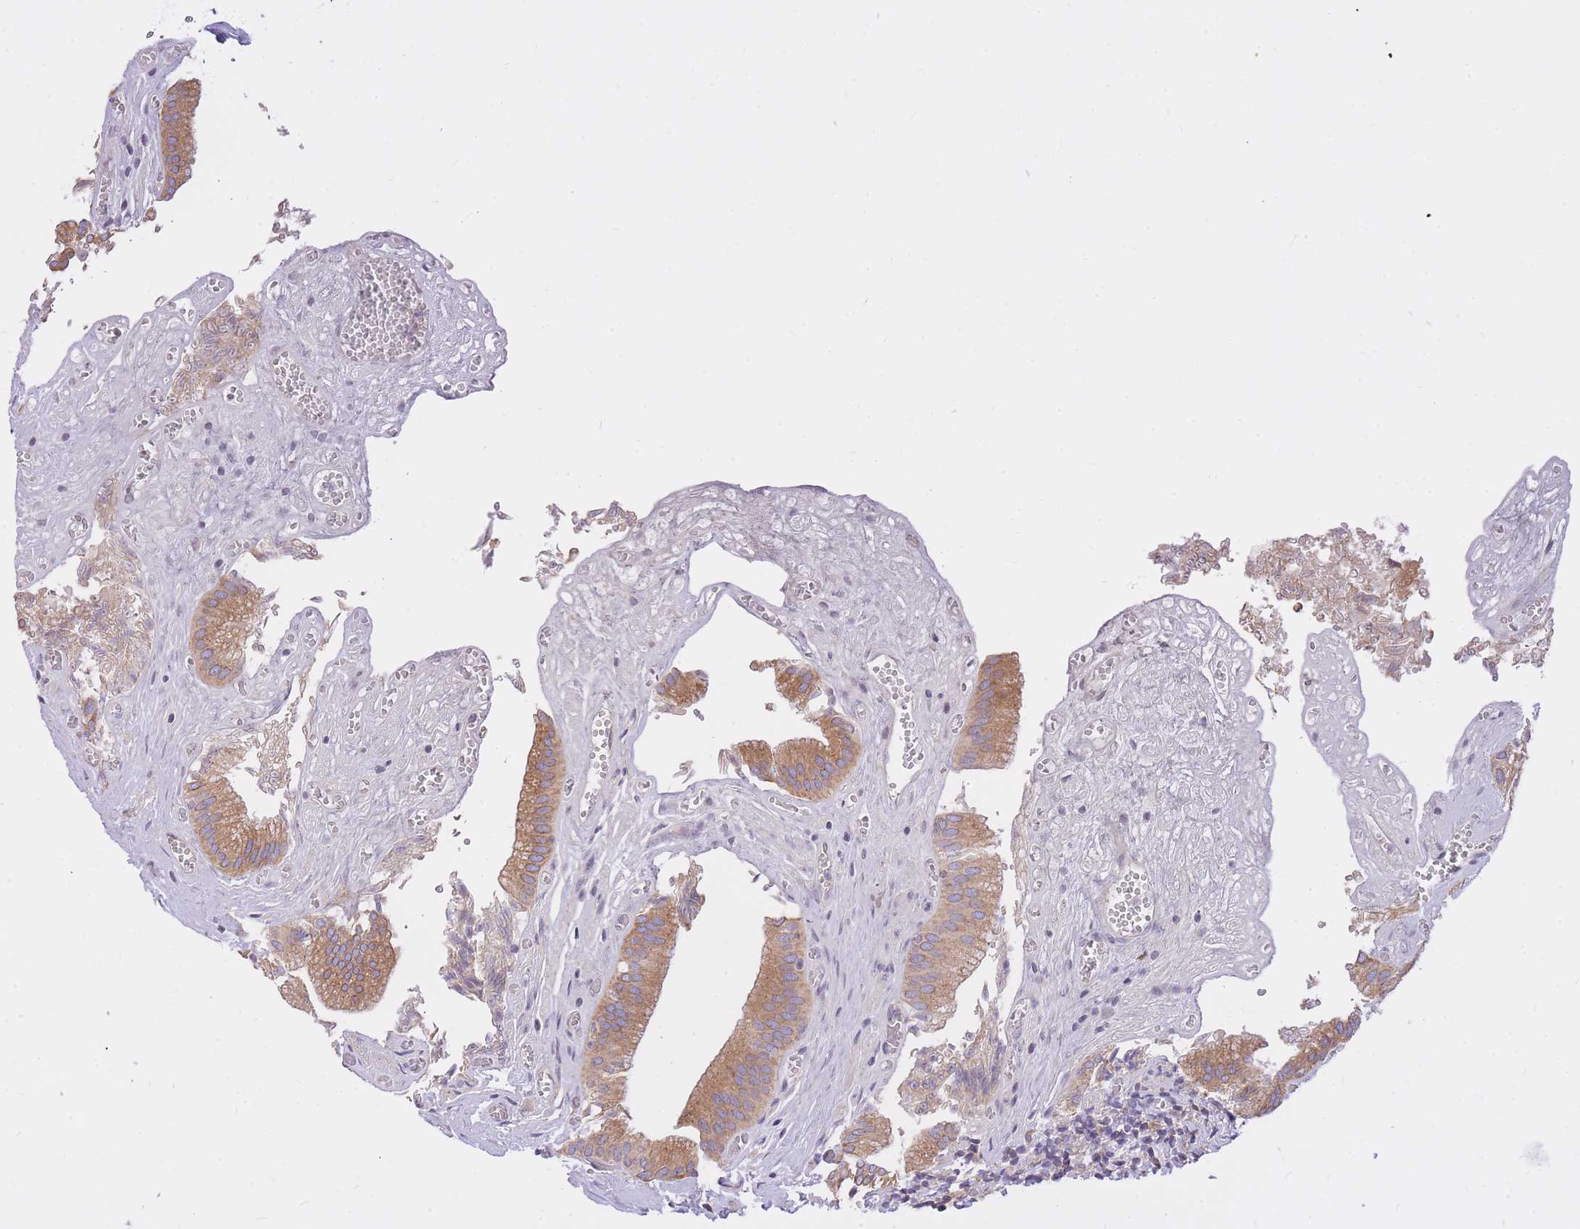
{"staining": {"intensity": "moderate", "quantity": ">75%", "location": "cytoplasmic/membranous"}, "tissue": "gallbladder", "cell_type": "Glandular cells", "image_type": "normal", "snomed": [{"axis": "morphology", "description": "Normal tissue, NOS"}, {"axis": "topography", "description": "Gallbladder"}, {"axis": "topography", "description": "Peripheral nerve tissue"}], "caption": "Protein positivity by IHC demonstrates moderate cytoplasmic/membranous staining in about >75% of glandular cells in unremarkable gallbladder. (IHC, brightfield microscopy, high magnification).", "gene": "GBP7", "patient": {"sex": "male", "age": 17}}